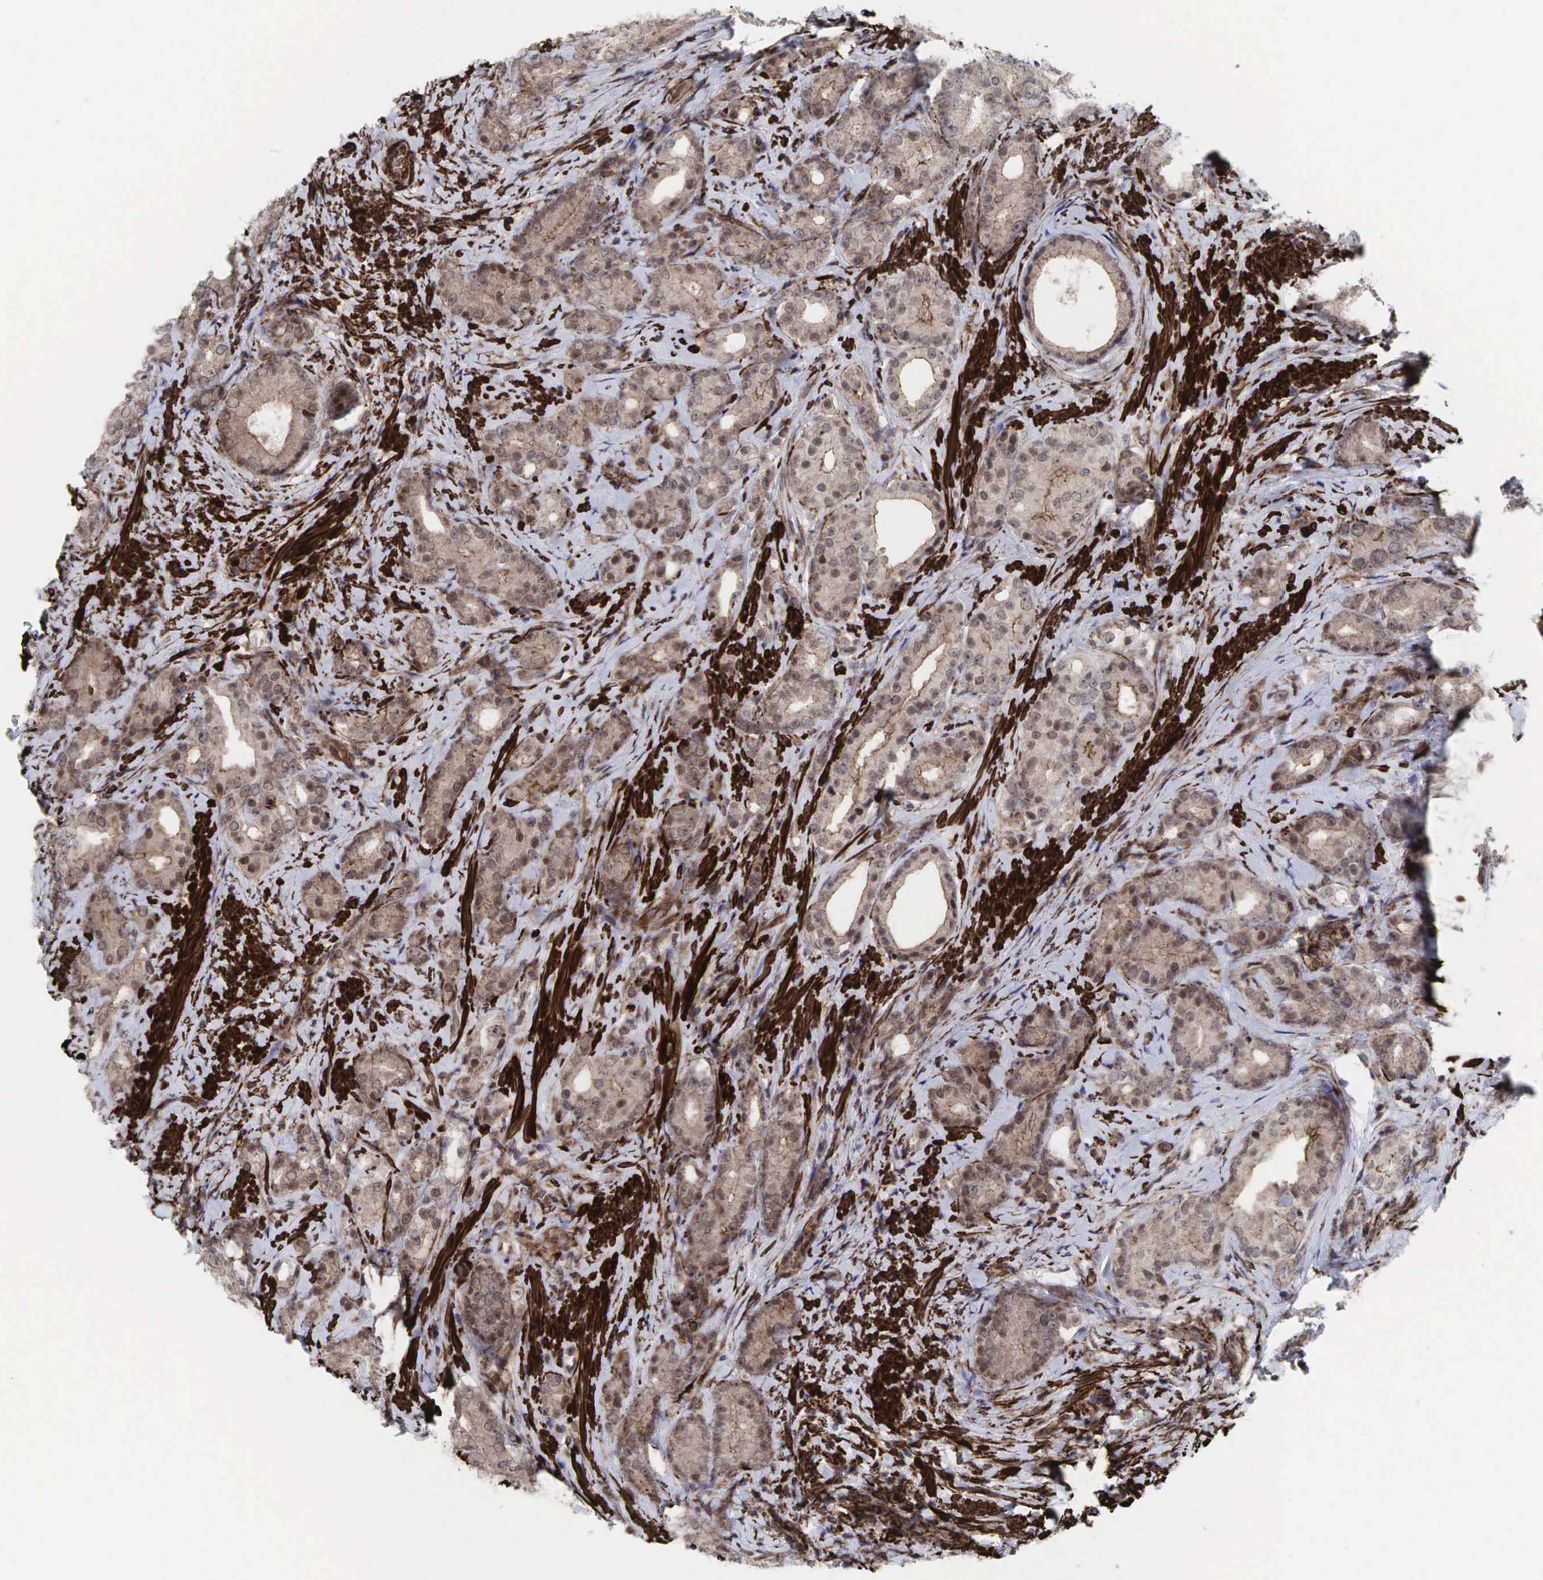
{"staining": {"intensity": "weak", "quantity": ">75%", "location": "cytoplasmic/membranous"}, "tissue": "prostate cancer", "cell_type": "Tumor cells", "image_type": "cancer", "snomed": [{"axis": "morphology", "description": "Adenocarcinoma, Medium grade"}, {"axis": "topography", "description": "Prostate"}], "caption": "Prostate cancer (adenocarcinoma (medium-grade)) was stained to show a protein in brown. There is low levels of weak cytoplasmic/membranous expression in approximately >75% of tumor cells. The protein is stained brown, and the nuclei are stained in blue (DAB (3,3'-diaminobenzidine) IHC with brightfield microscopy, high magnification).", "gene": "GPRASP1", "patient": {"sex": "male", "age": 59}}